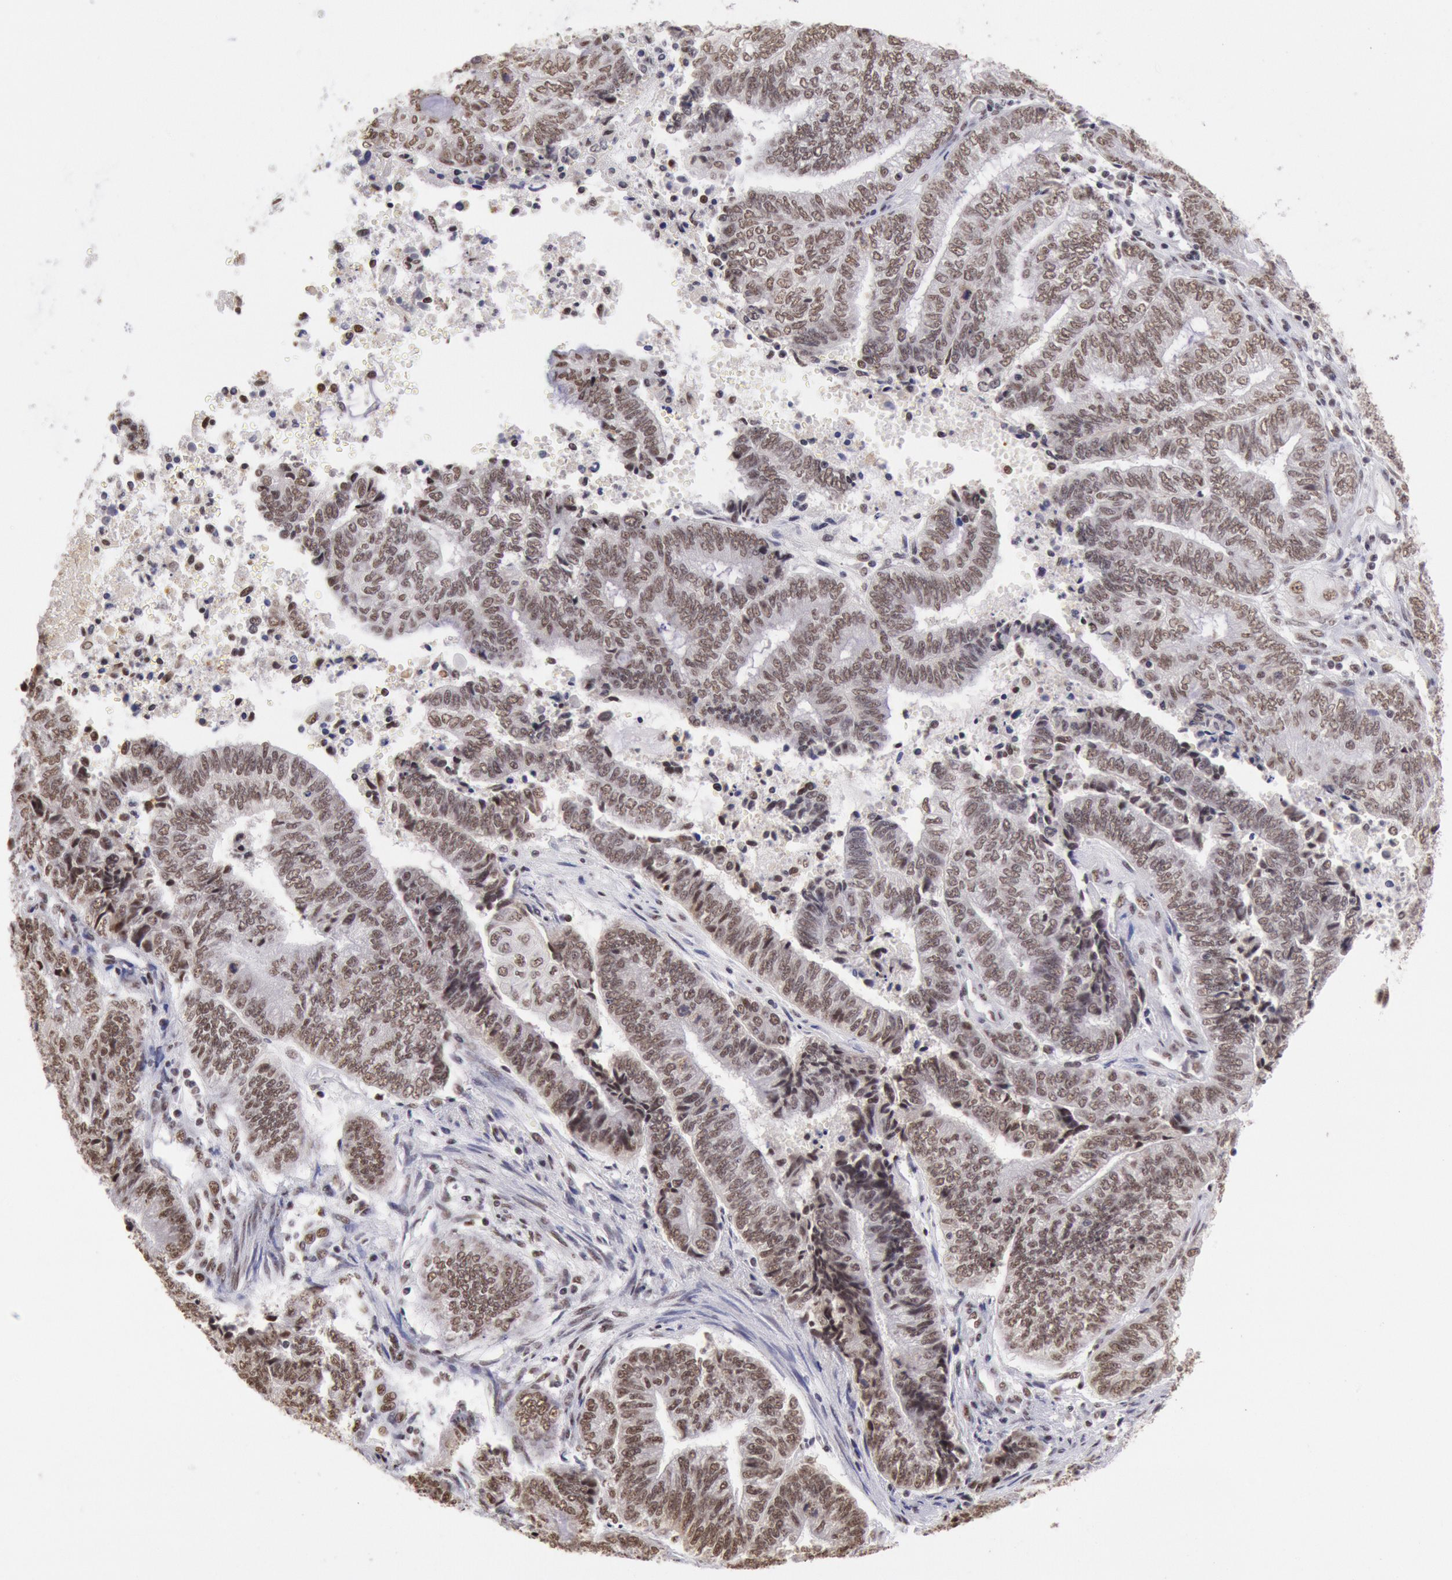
{"staining": {"intensity": "moderate", "quantity": ">75%", "location": "cytoplasmic/membranous,nuclear"}, "tissue": "endometrial cancer", "cell_type": "Tumor cells", "image_type": "cancer", "snomed": [{"axis": "morphology", "description": "Adenocarcinoma, NOS"}, {"axis": "topography", "description": "Uterus"}, {"axis": "topography", "description": "Endometrium"}], "caption": "Immunohistochemical staining of human endometrial adenocarcinoma shows medium levels of moderate cytoplasmic/membranous and nuclear positivity in approximately >75% of tumor cells.", "gene": "SNRPD3", "patient": {"sex": "female", "age": 70}}